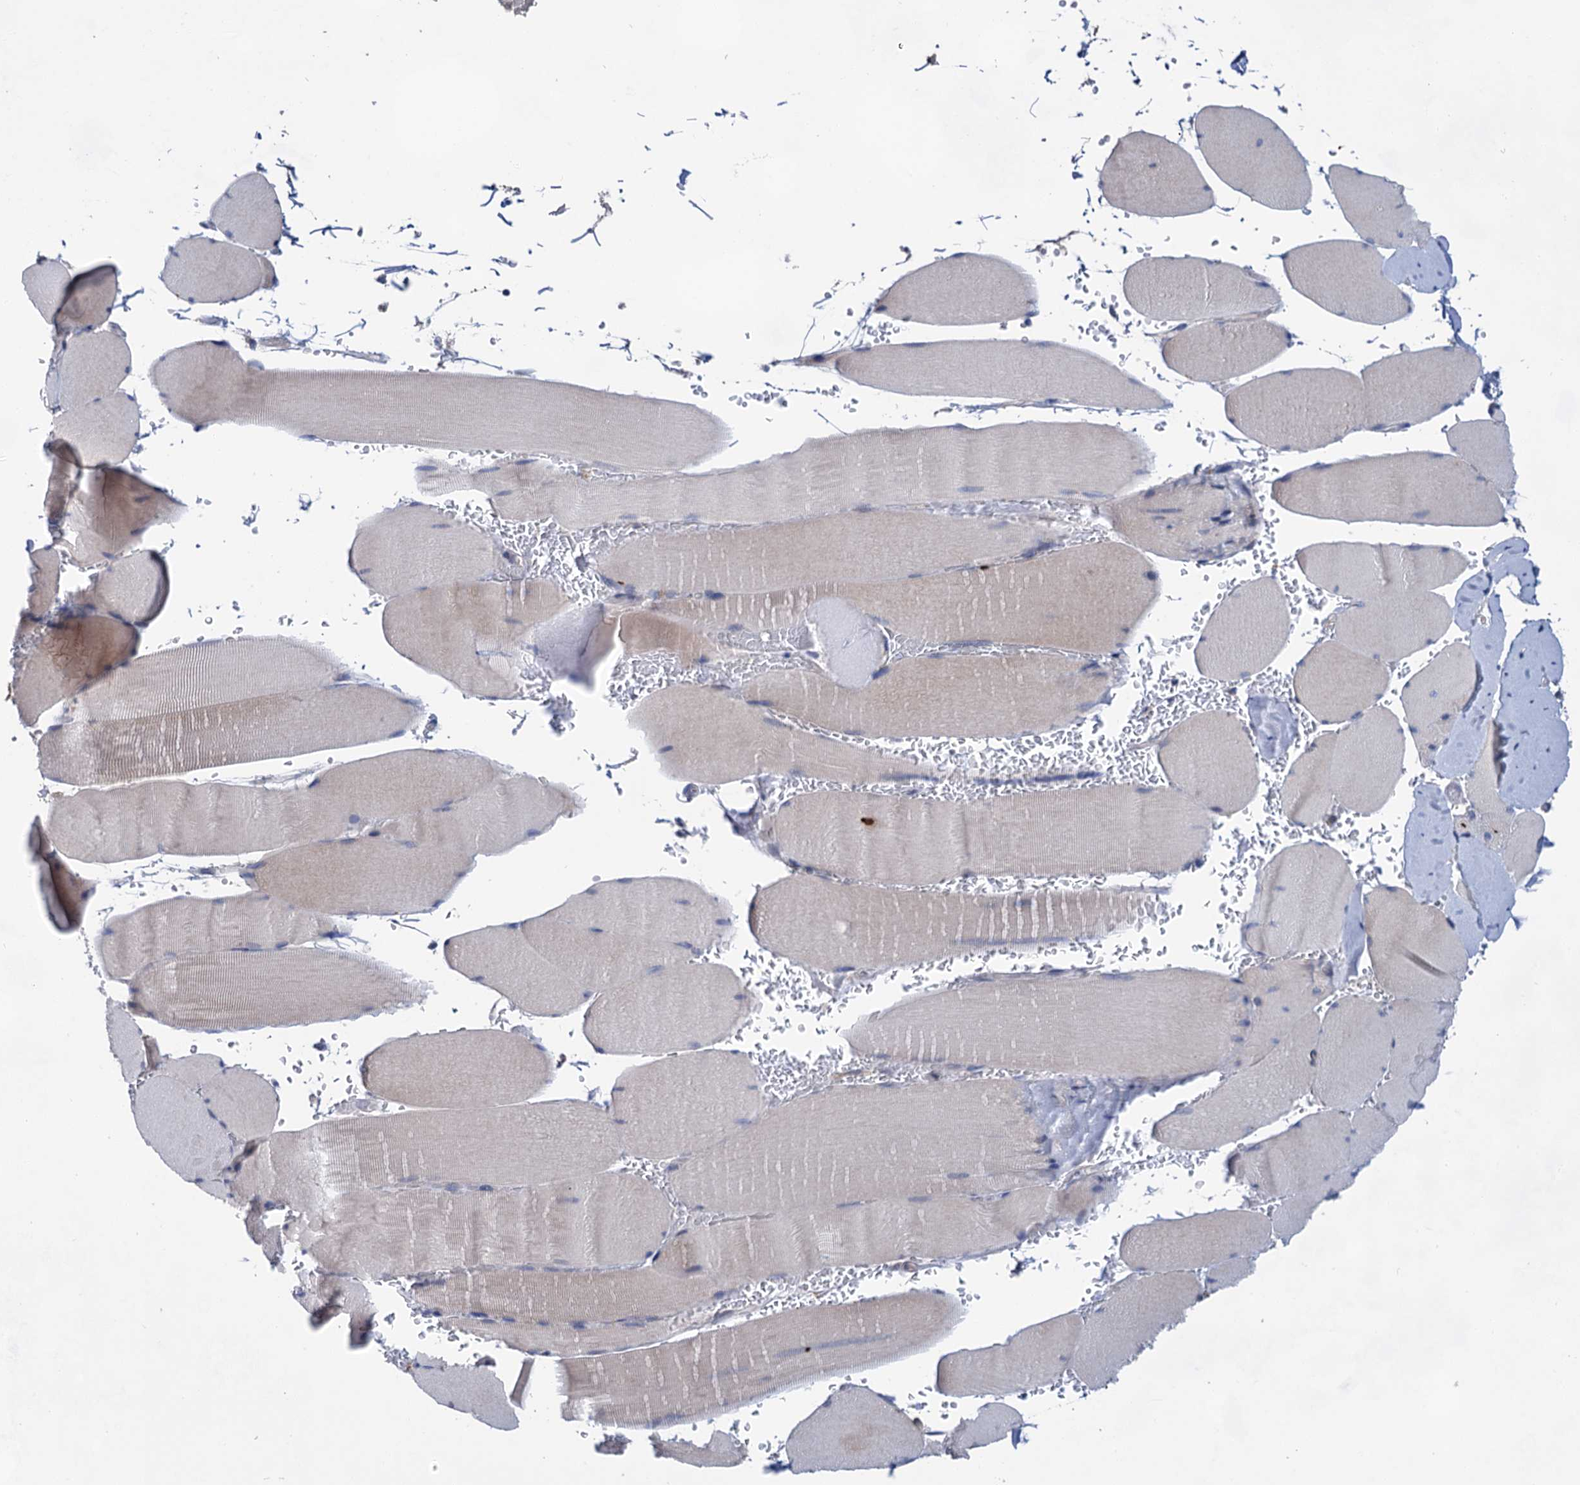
{"staining": {"intensity": "negative", "quantity": "none", "location": "none"}, "tissue": "skeletal muscle", "cell_type": "Myocytes", "image_type": "normal", "snomed": [{"axis": "morphology", "description": "Normal tissue, NOS"}, {"axis": "topography", "description": "Skeletal muscle"}, {"axis": "topography", "description": "Head-Neck"}], "caption": "Immunohistochemical staining of benign skeletal muscle exhibits no significant expression in myocytes. (DAB (3,3'-diaminobenzidine) immunohistochemistry (IHC) visualized using brightfield microscopy, high magnification).", "gene": "MORN3", "patient": {"sex": "male", "age": 66}}